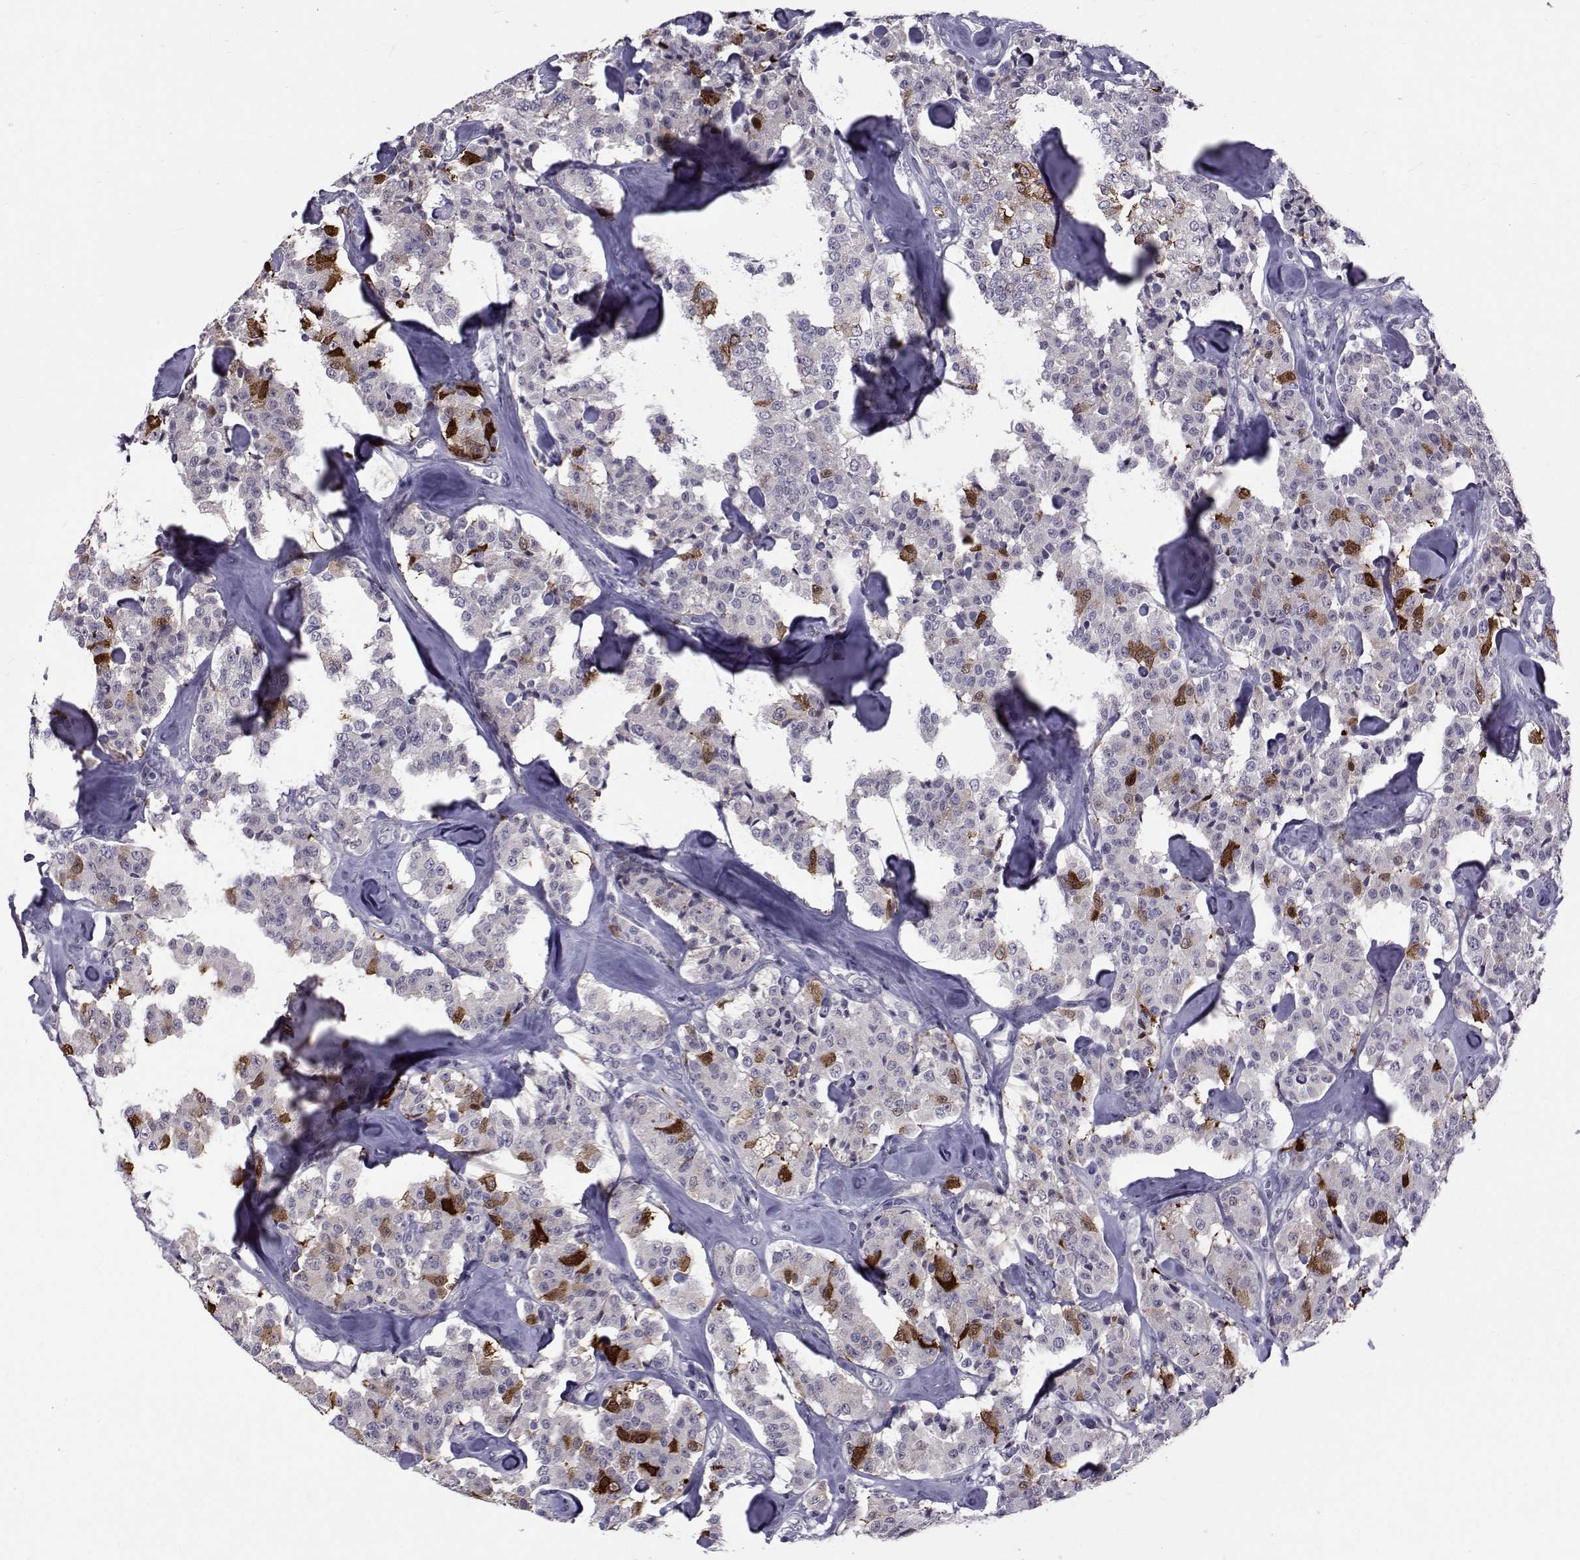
{"staining": {"intensity": "strong", "quantity": "<25%", "location": "cytoplasmic/membranous"}, "tissue": "carcinoid", "cell_type": "Tumor cells", "image_type": "cancer", "snomed": [{"axis": "morphology", "description": "Carcinoid, malignant, NOS"}, {"axis": "topography", "description": "Pancreas"}], "caption": "A brown stain shows strong cytoplasmic/membranous expression of a protein in human carcinoid (malignant) tumor cells. (IHC, brightfield microscopy, high magnification).", "gene": "TNFRSF11B", "patient": {"sex": "male", "age": 41}}